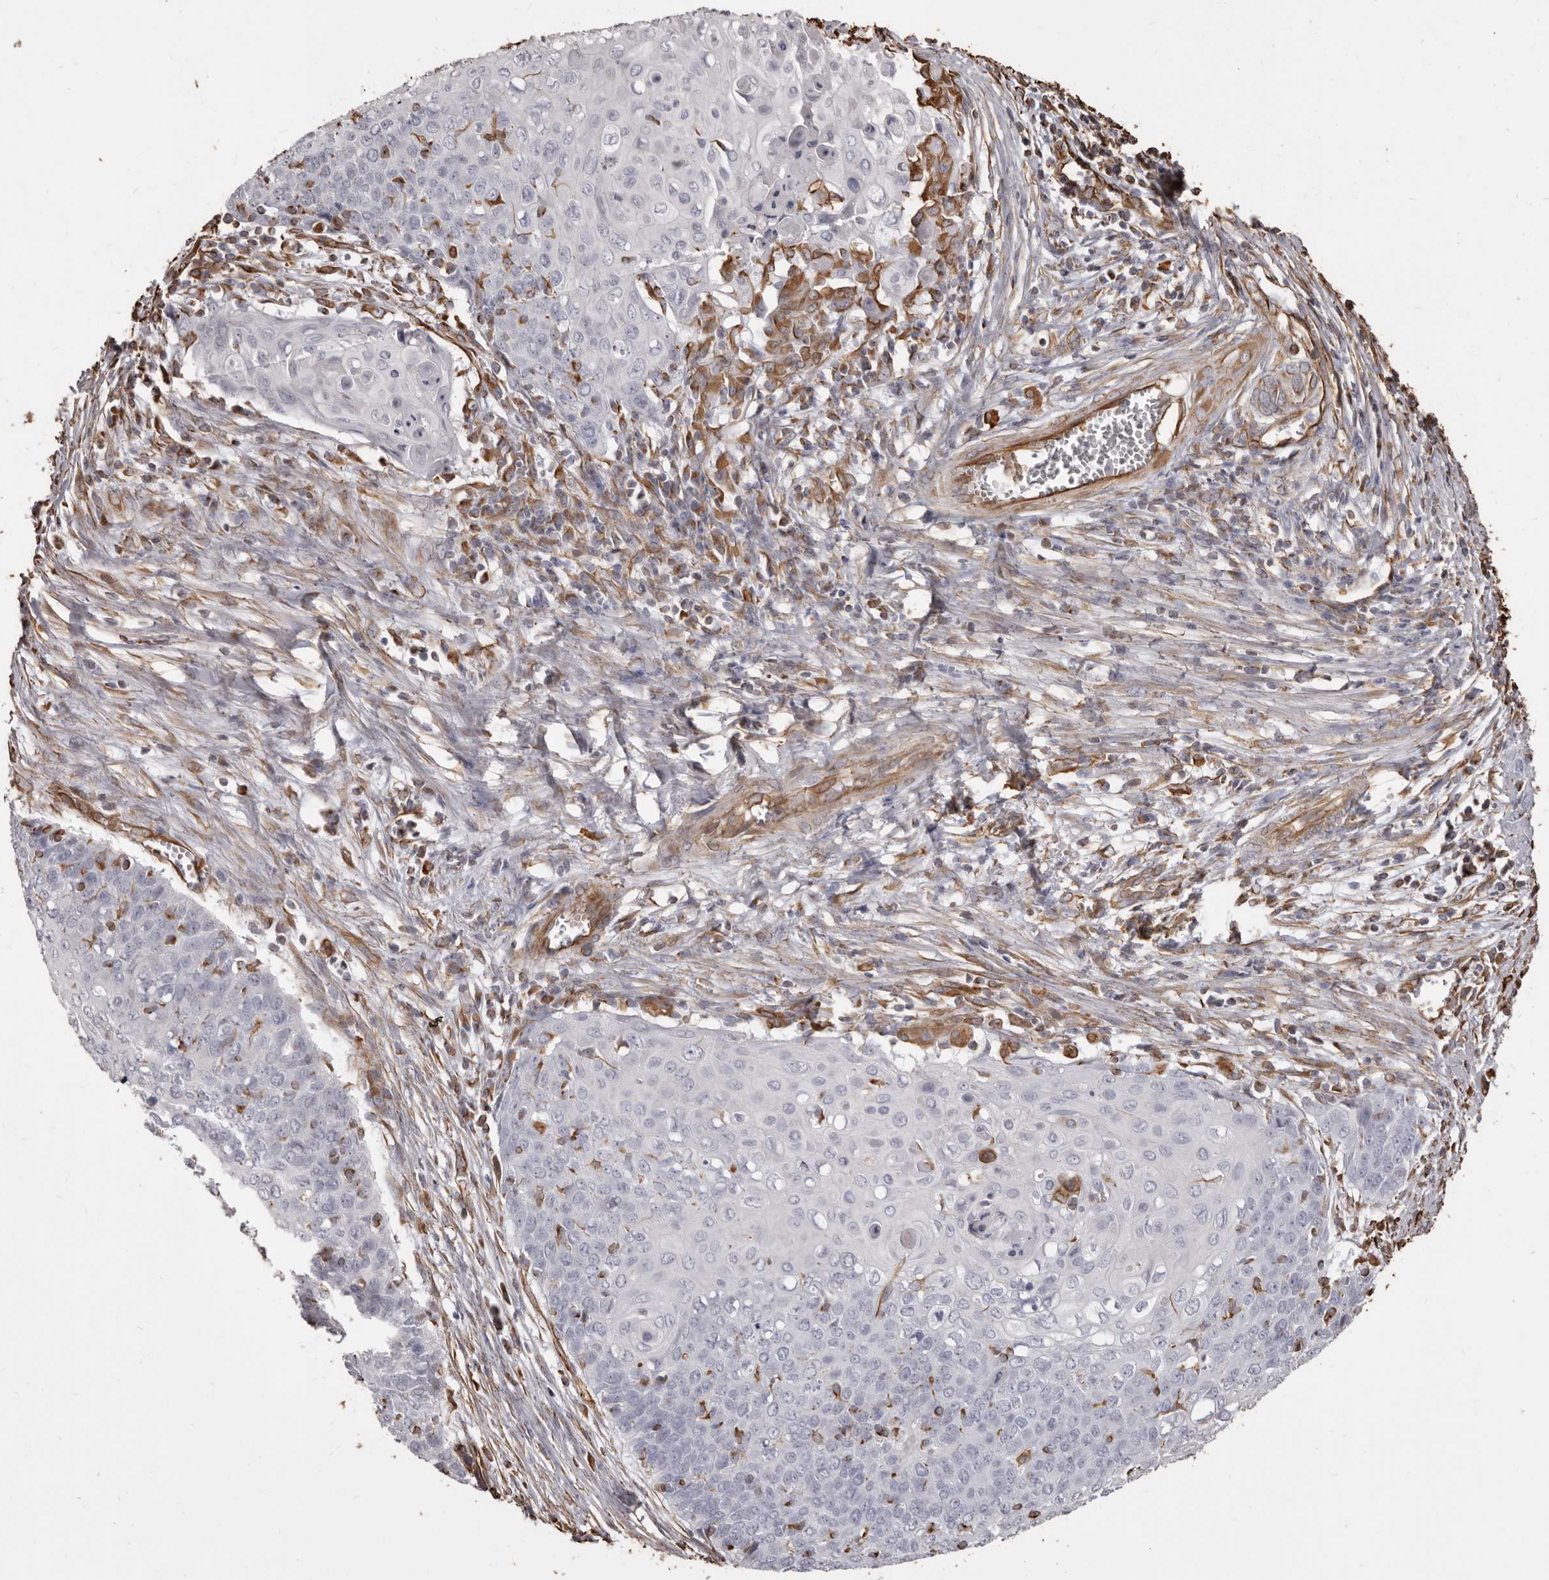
{"staining": {"intensity": "negative", "quantity": "none", "location": "none"}, "tissue": "cervical cancer", "cell_type": "Tumor cells", "image_type": "cancer", "snomed": [{"axis": "morphology", "description": "Squamous cell carcinoma, NOS"}, {"axis": "topography", "description": "Cervix"}], "caption": "An immunohistochemistry (IHC) histopathology image of cervical squamous cell carcinoma is shown. There is no staining in tumor cells of cervical squamous cell carcinoma. (Immunohistochemistry, brightfield microscopy, high magnification).", "gene": "MTURN", "patient": {"sex": "female", "age": 39}}